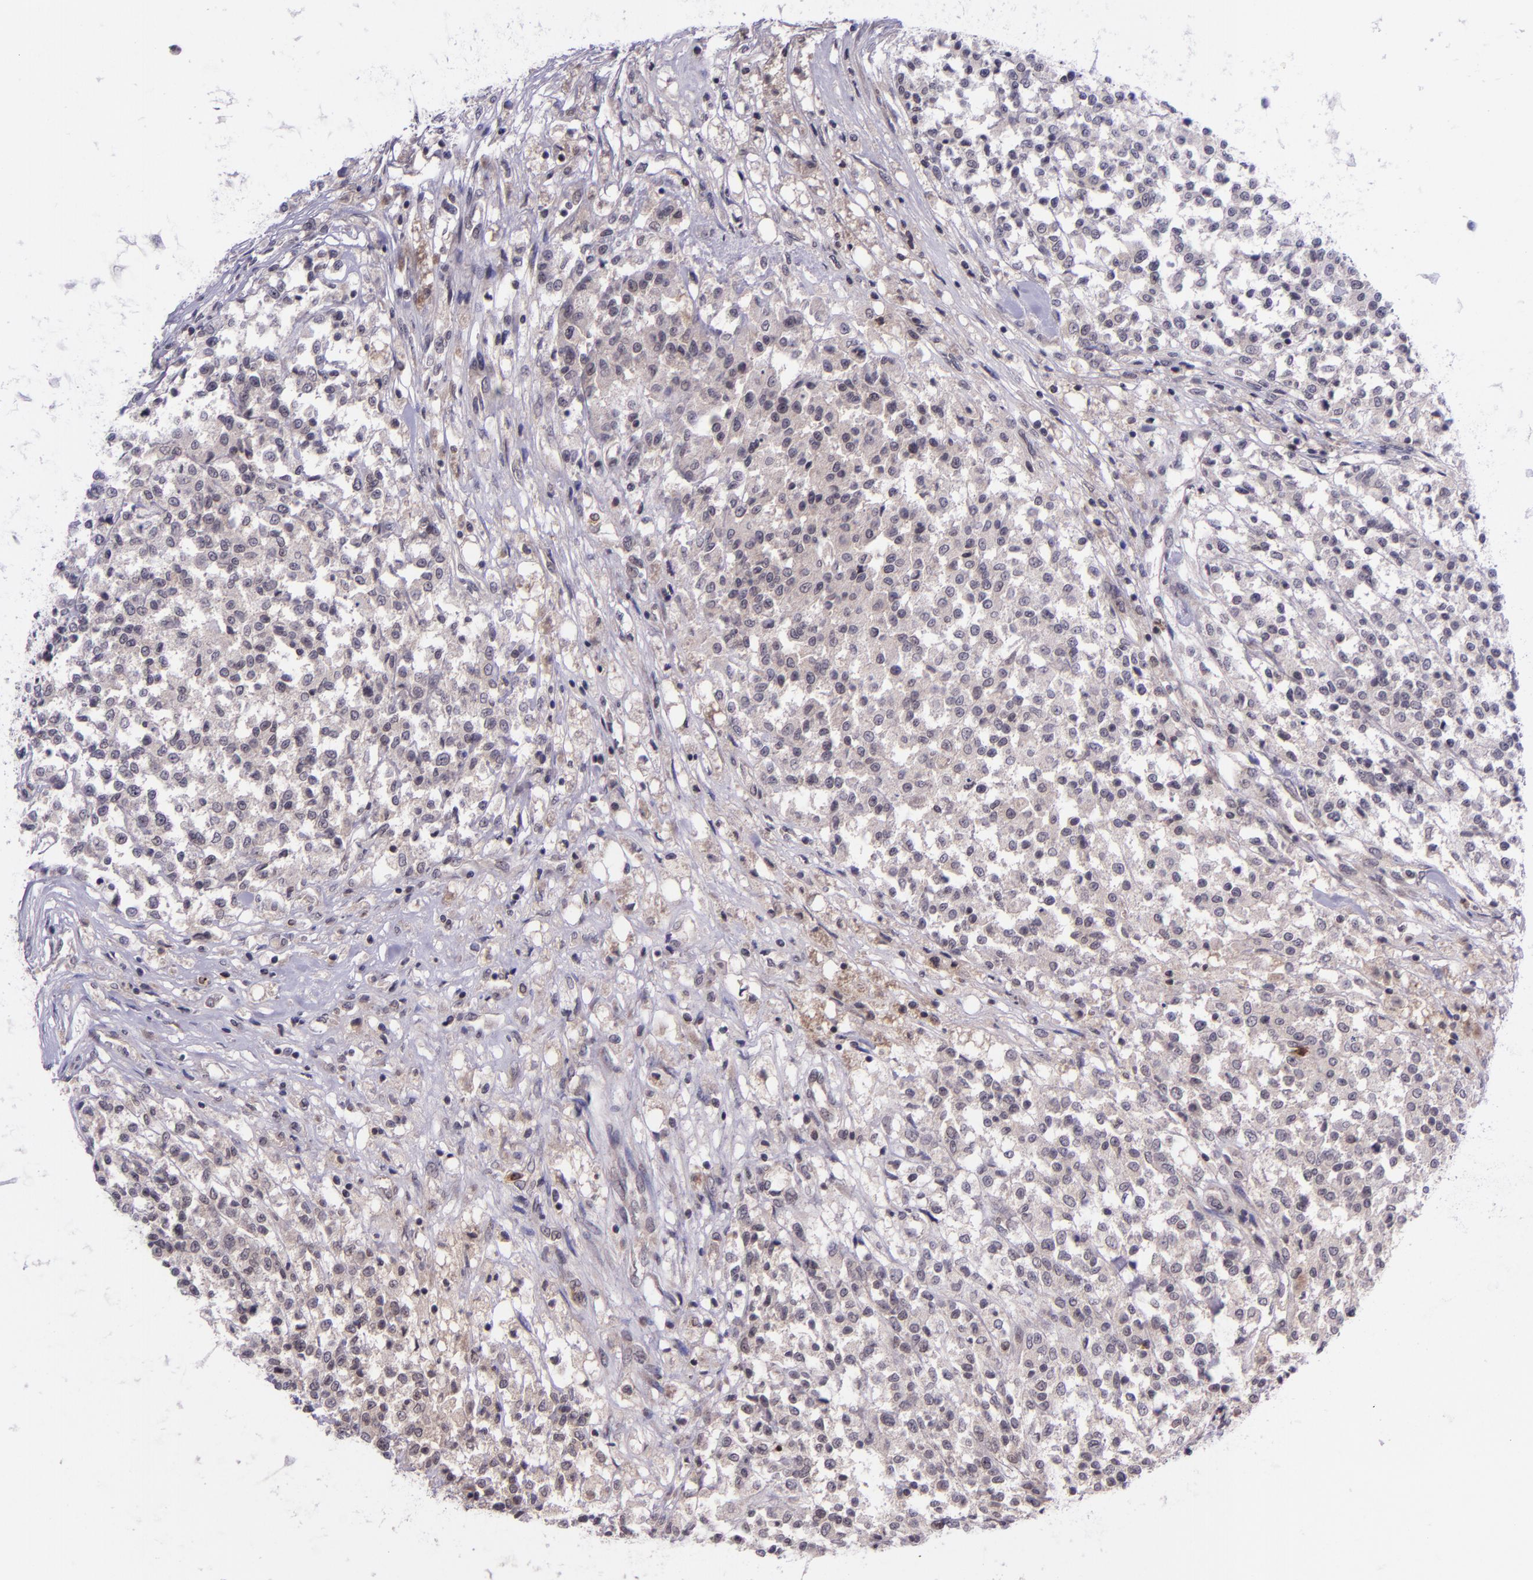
{"staining": {"intensity": "negative", "quantity": "none", "location": "none"}, "tissue": "testis cancer", "cell_type": "Tumor cells", "image_type": "cancer", "snomed": [{"axis": "morphology", "description": "Seminoma, NOS"}, {"axis": "topography", "description": "Testis"}], "caption": "An IHC photomicrograph of testis seminoma is shown. There is no staining in tumor cells of testis seminoma.", "gene": "SELL", "patient": {"sex": "male", "age": 59}}